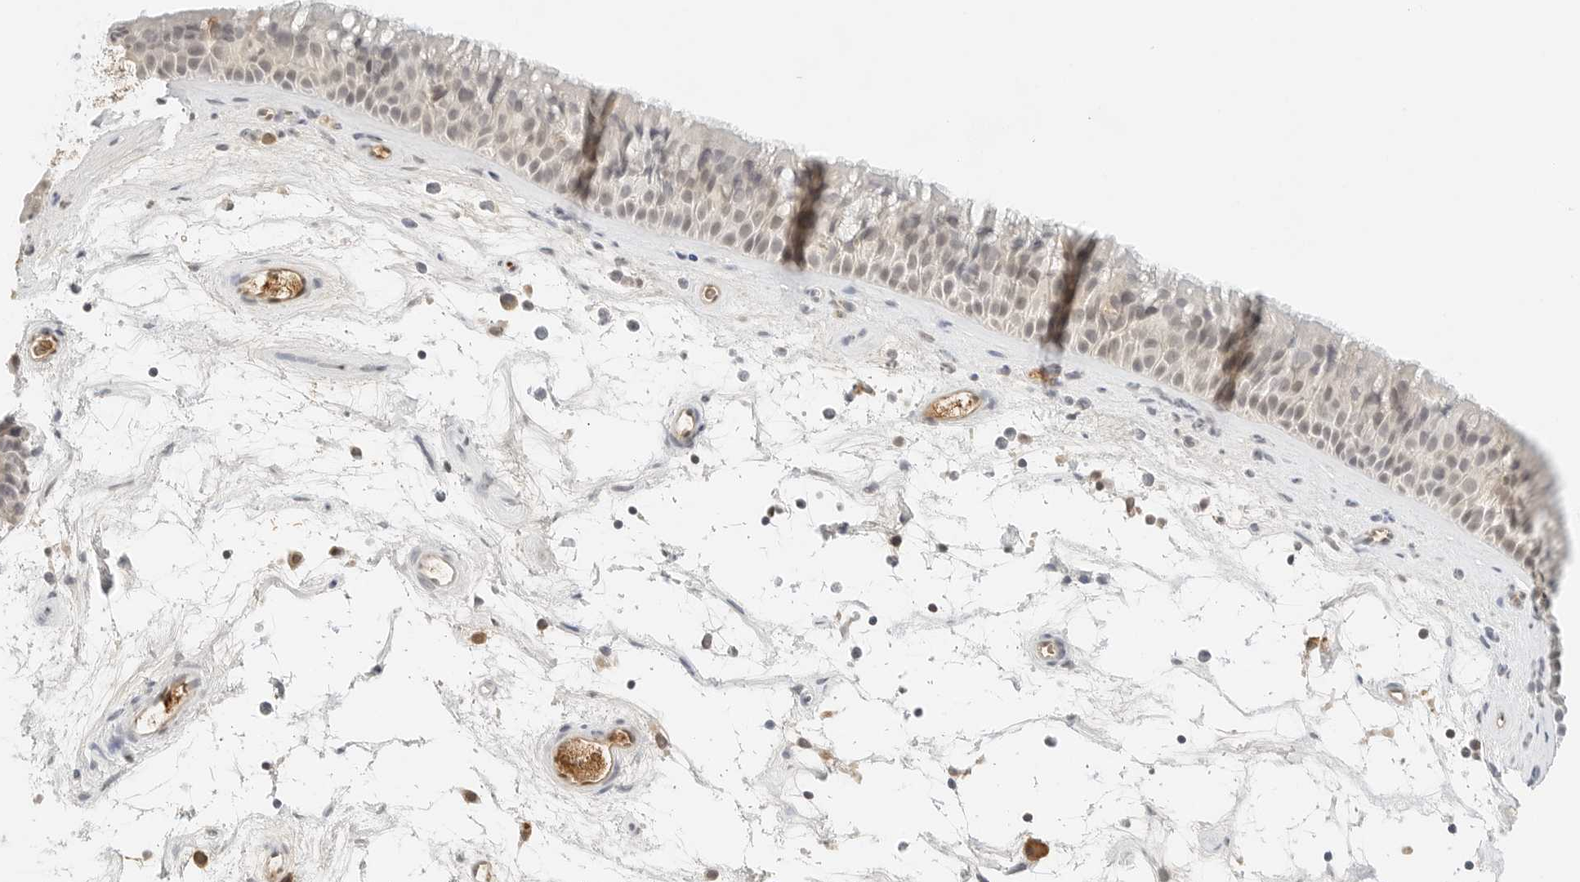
{"staining": {"intensity": "weak", "quantity": "25%-75%", "location": "nuclear"}, "tissue": "nasopharynx", "cell_type": "Respiratory epithelial cells", "image_type": "normal", "snomed": [{"axis": "morphology", "description": "Normal tissue, NOS"}, {"axis": "topography", "description": "Nasopharynx"}], "caption": "Brown immunohistochemical staining in unremarkable nasopharynx displays weak nuclear positivity in approximately 25%-75% of respiratory epithelial cells. The staining was performed using DAB, with brown indicating positive protein expression. Nuclei are stained blue with hematoxylin.", "gene": "NEO1", "patient": {"sex": "male", "age": 64}}